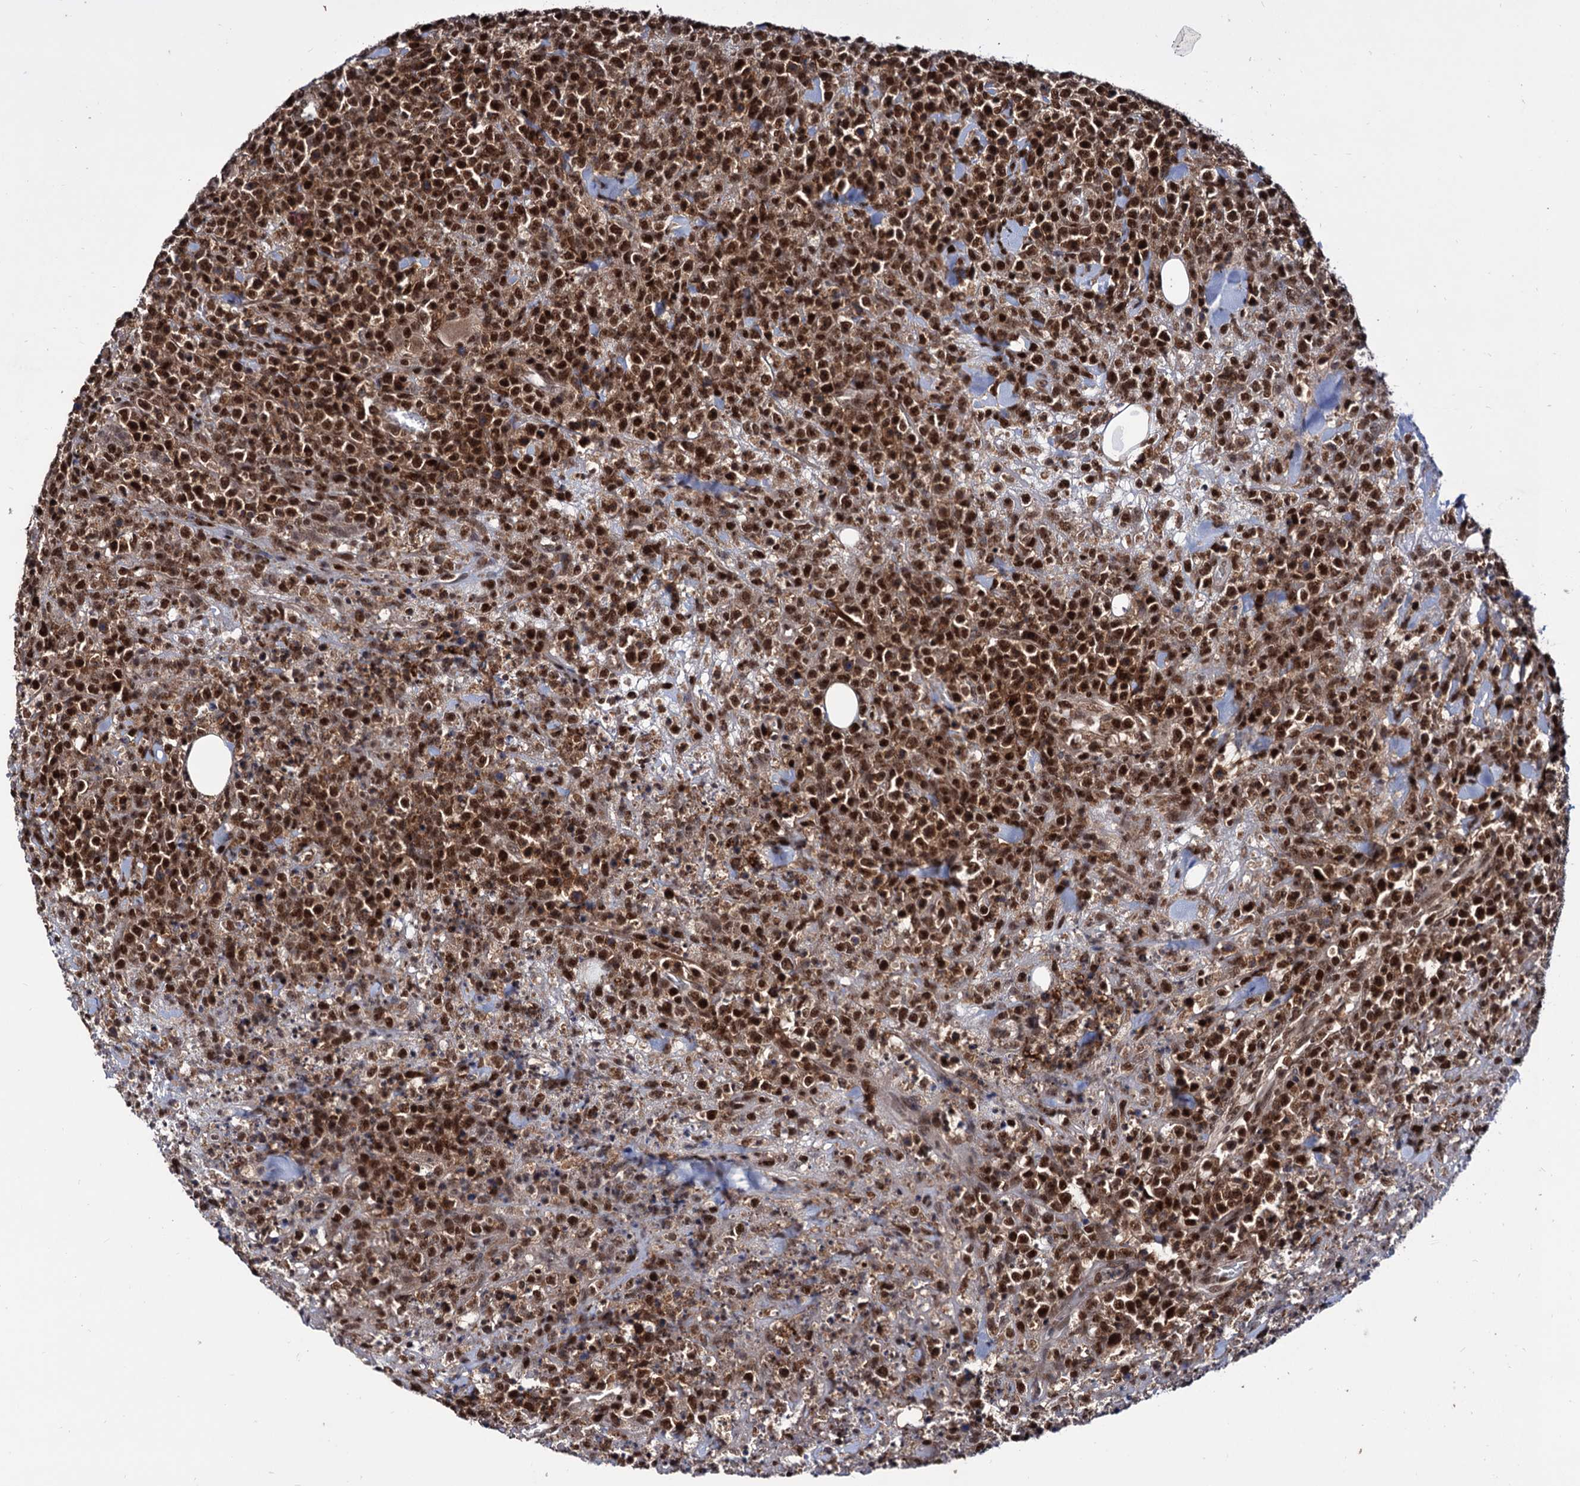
{"staining": {"intensity": "strong", "quantity": ">75%", "location": "cytoplasmic/membranous,nuclear"}, "tissue": "lymphoma", "cell_type": "Tumor cells", "image_type": "cancer", "snomed": [{"axis": "morphology", "description": "Malignant lymphoma, non-Hodgkin's type, High grade"}, {"axis": "topography", "description": "Colon"}], "caption": "This is a photomicrograph of IHC staining of malignant lymphoma, non-Hodgkin's type (high-grade), which shows strong staining in the cytoplasmic/membranous and nuclear of tumor cells.", "gene": "RNASEH2B", "patient": {"sex": "female", "age": 53}}